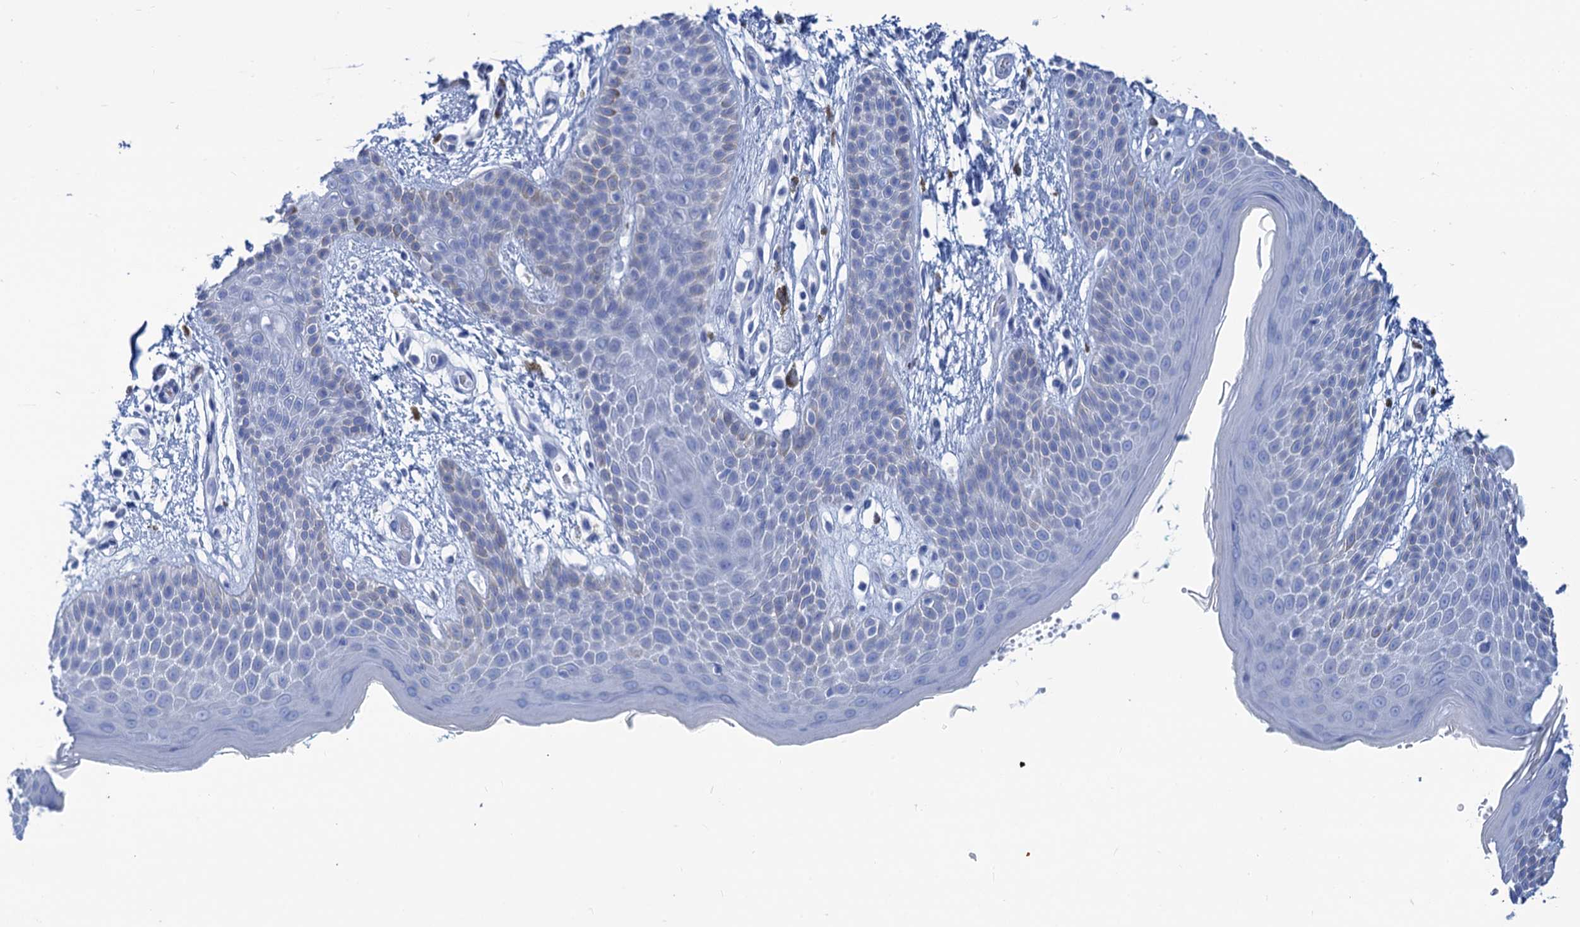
{"staining": {"intensity": "negative", "quantity": "none", "location": "none"}, "tissue": "skin", "cell_type": "Epidermal cells", "image_type": "normal", "snomed": [{"axis": "morphology", "description": "Normal tissue, NOS"}, {"axis": "topography", "description": "Anal"}], "caption": "Immunohistochemistry (IHC) image of normal human skin stained for a protein (brown), which demonstrates no staining in epidermal cells.", "gene": "CABYR", "patient": {"sex": "male", "age": 74}}